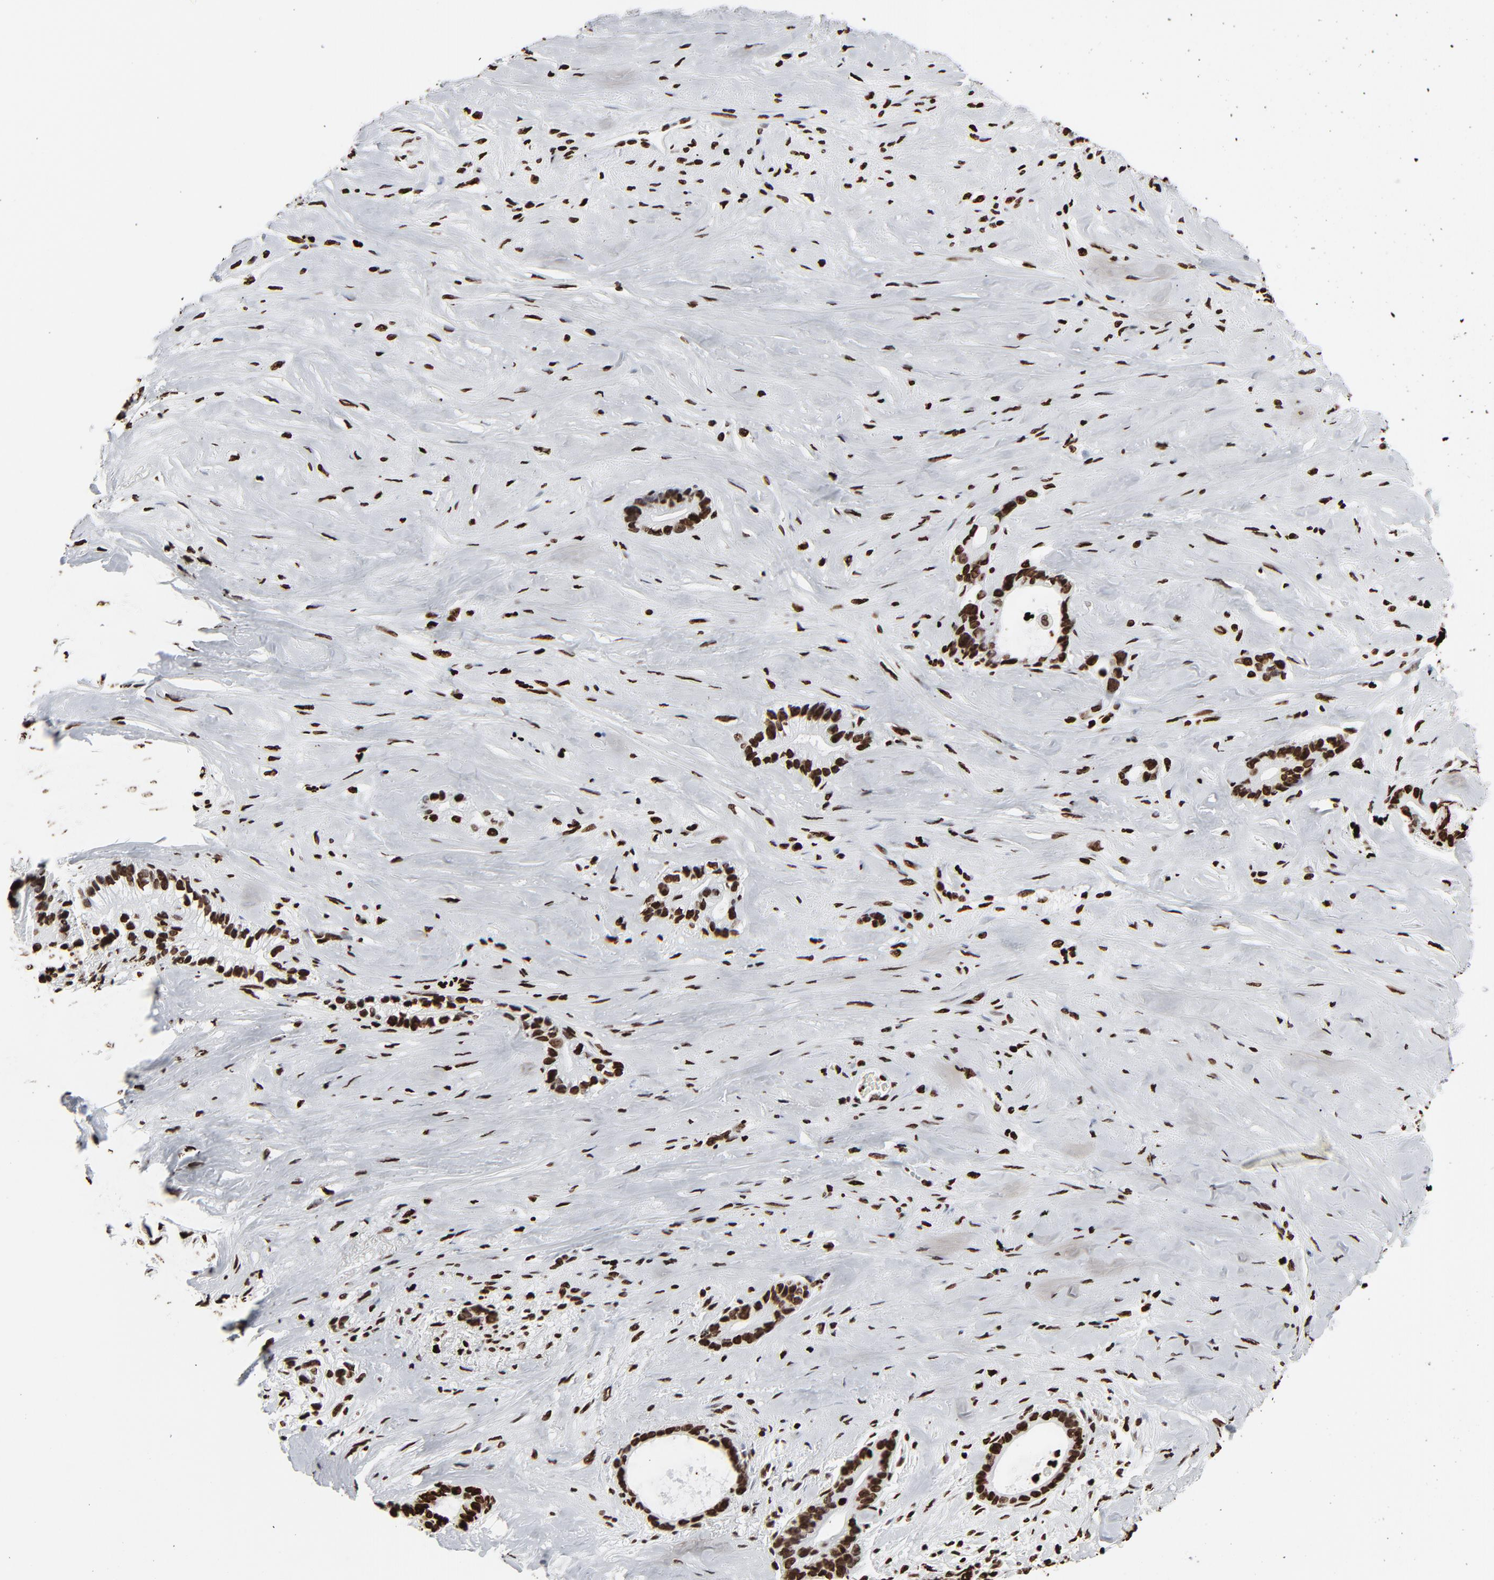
{"staining": {"intensity": "strong", "quantity": ">75%", "location": "nuclear"}, "tissue": "liver cancer", "cell_type": "Tumor cells", "image_type": "cancer", "snomed": [{"axis": "morphology", "description": "Cholangiocarcinoma"}, {"axis": "topography", "description": "Liver"}], "caption": "This histopathology image shows immunohistochemistry staining of human cholangiocarcinoma (liver), with high strong nuclear staining in approximately >75% of tumor cells.", "gene": "H3-4", "patient": {"sex": "female", "age": 55}}